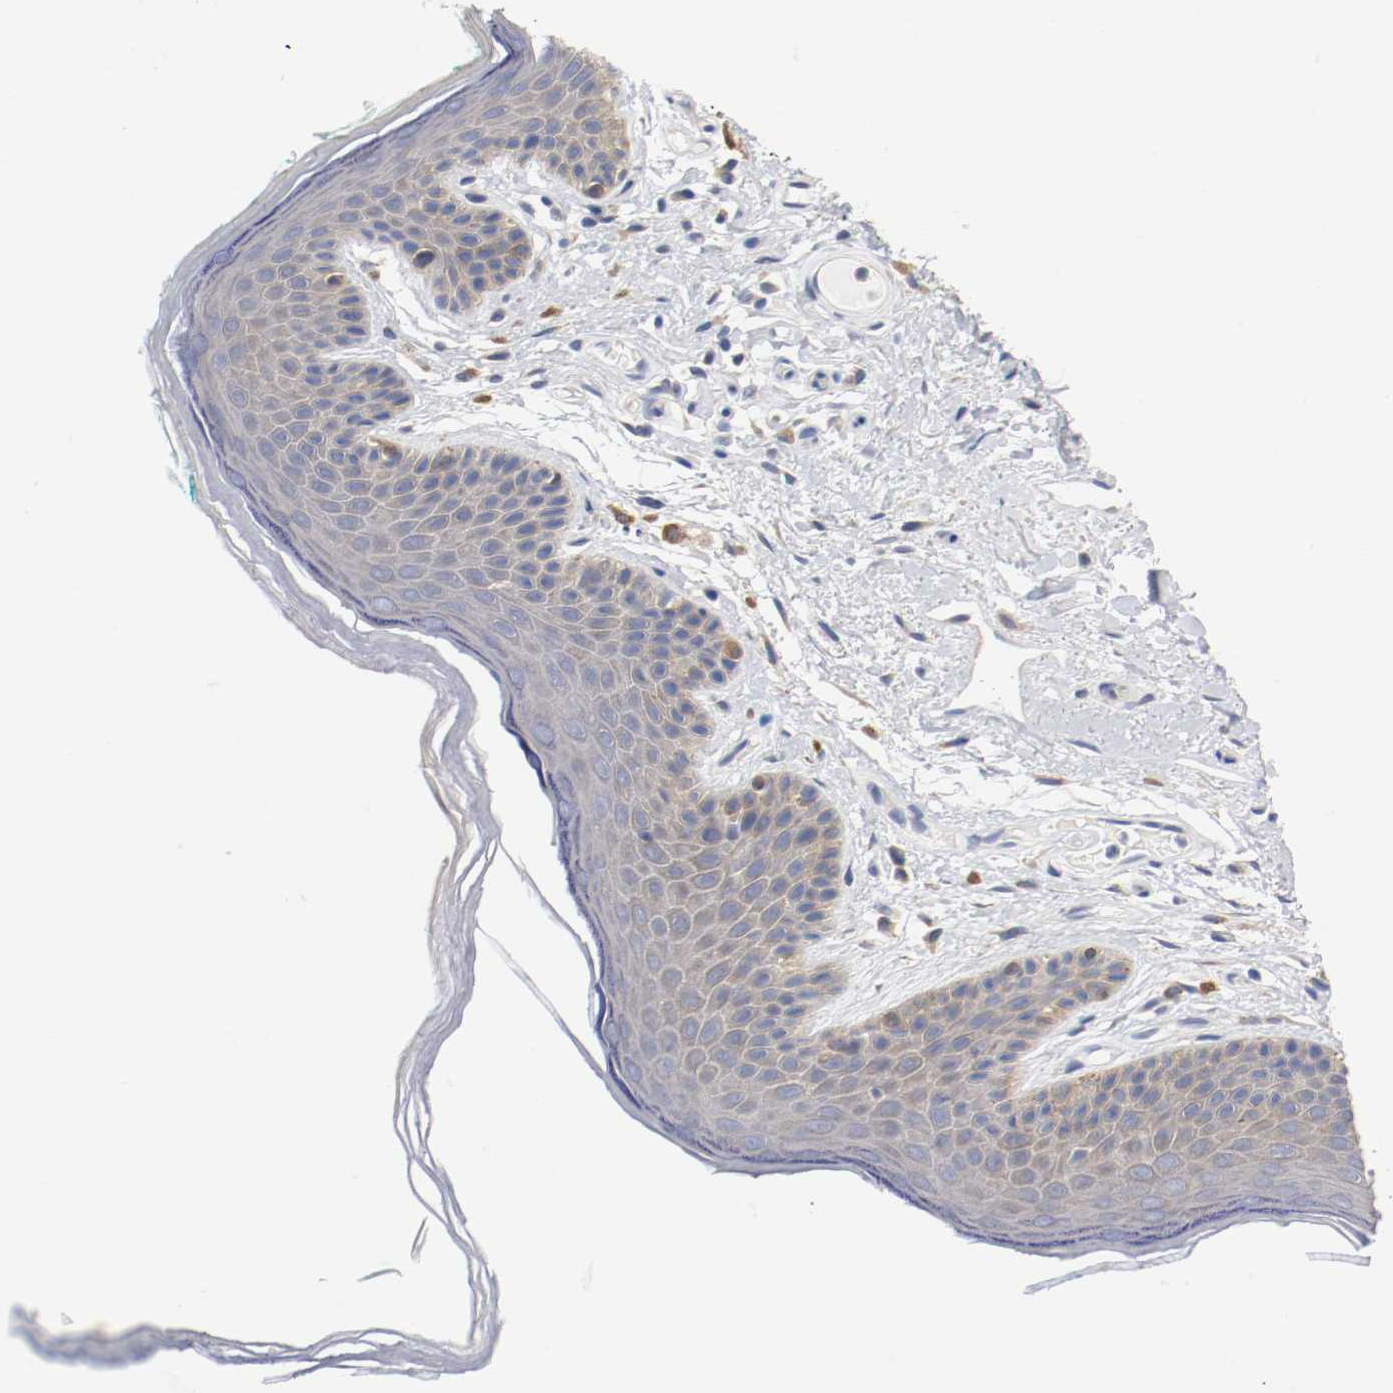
{"staining": {"intensity": "negative", "quantity": "none", "location": "none"}, "tissue": "skin", "cell_type": "Epidermal cells", "image_type": "normal", "snomed": [{"axis": "morphology", "description": "Normal tissue, NOS"}, {"axis": "topography", "description": "Anal"}], "caption": "Immunohistochemical staining of normal human skin demonstrates no significant expression in epidermal cells.", "gene": "HGS", "patient": {"sex": "male", "age": 74}}